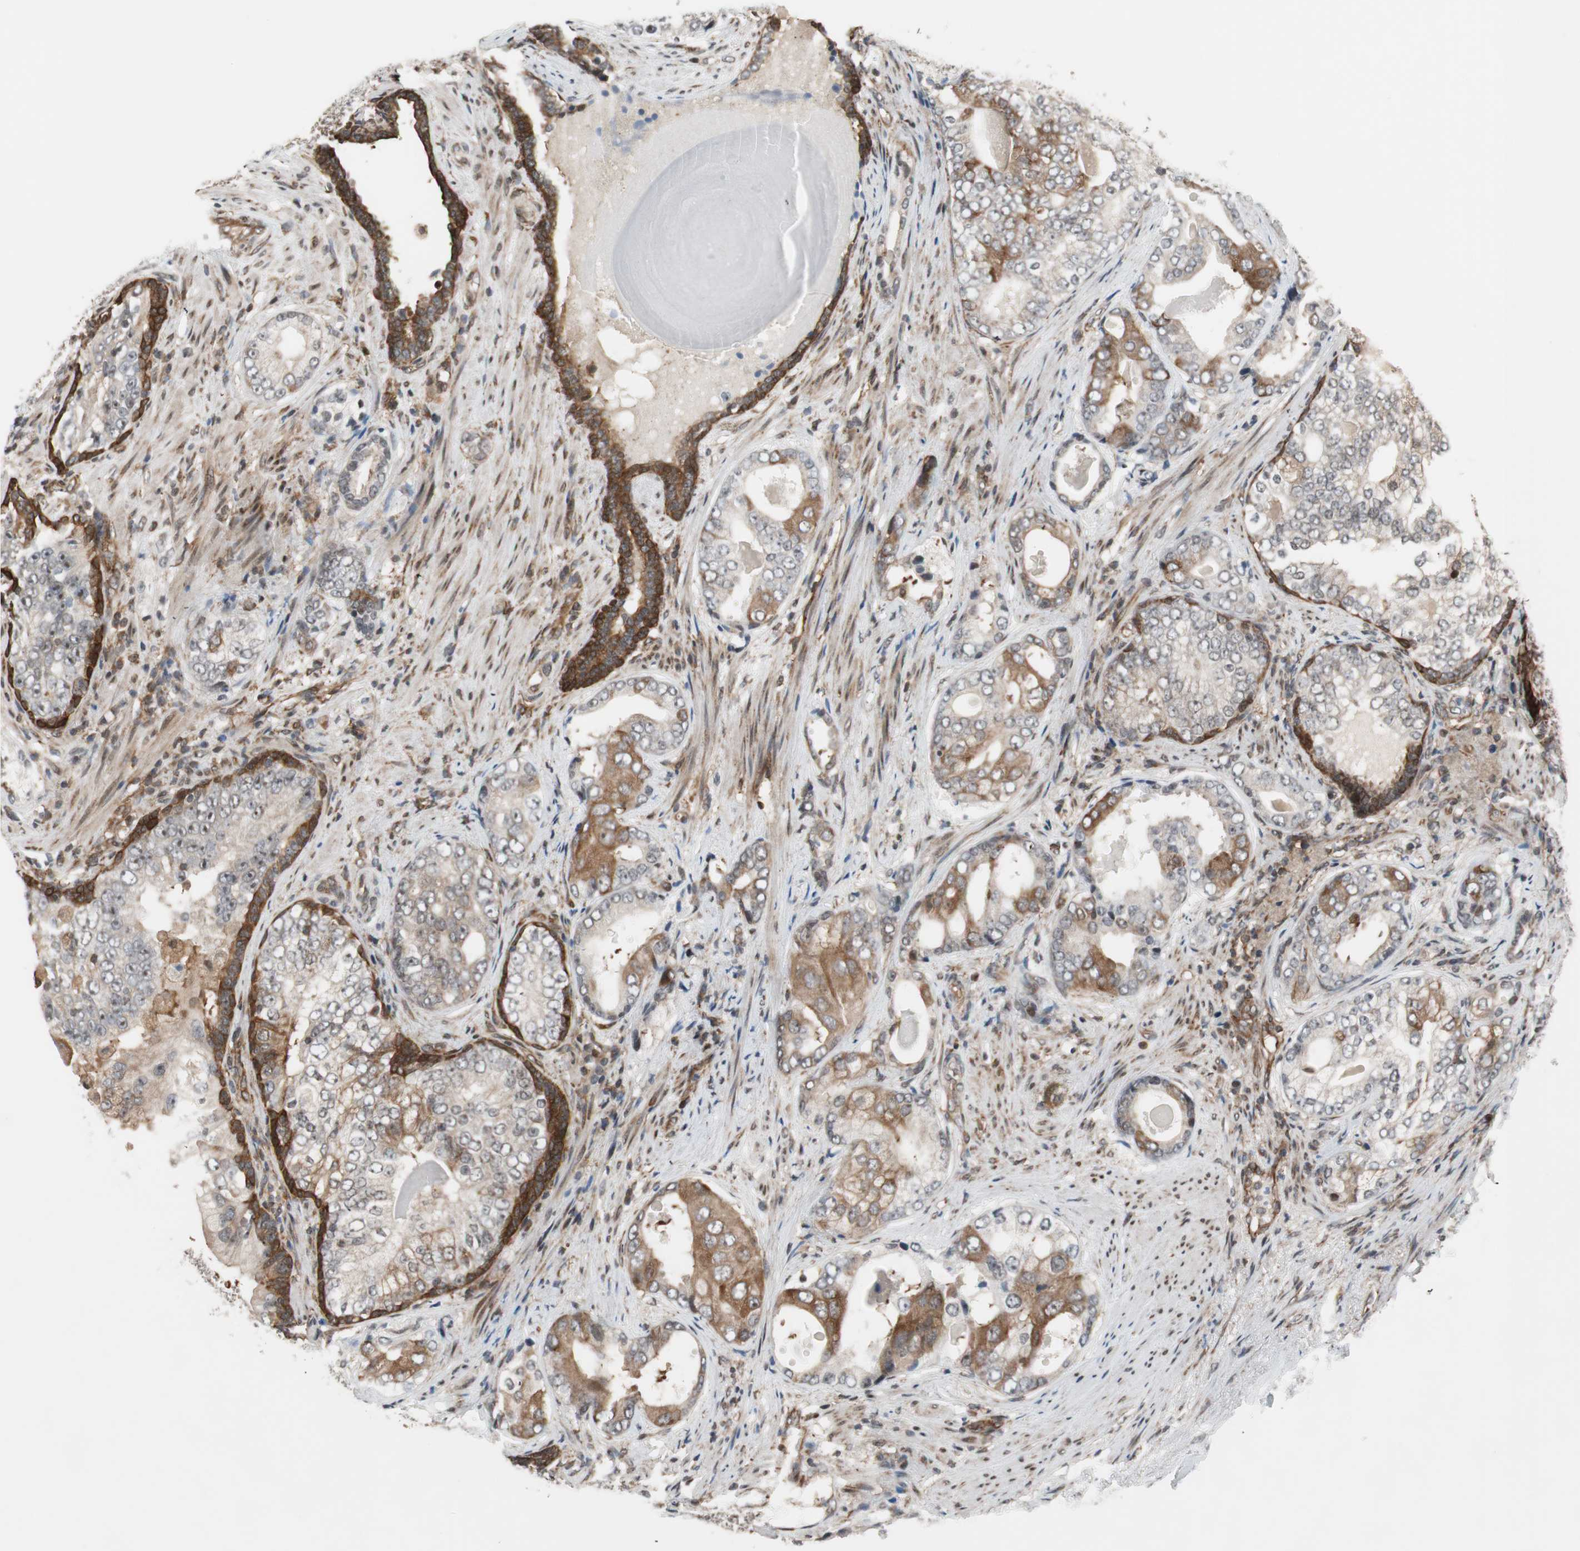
{"staining": {"intensity": "strong", "quantity": "25%-75%", "location": "cytoplasmic/membranous"}, "tissue": "prostate cancer", "cell_type": "Tumor cells", "image_type": "cancer", "snomed": [{"axis": "morphology", "description": "Adenocarcinoma, High grade"}, {"axis": "topography", "description": "Prostate"}], "caption": "Human prostate cancer stained for a protein (brown) reveals strong cytoplasmic/membranous positive expression in approximately 25%-75% of tumor cells.", "gene": "ZNF512B", "patient": {"sex": "male", "age": 66}}